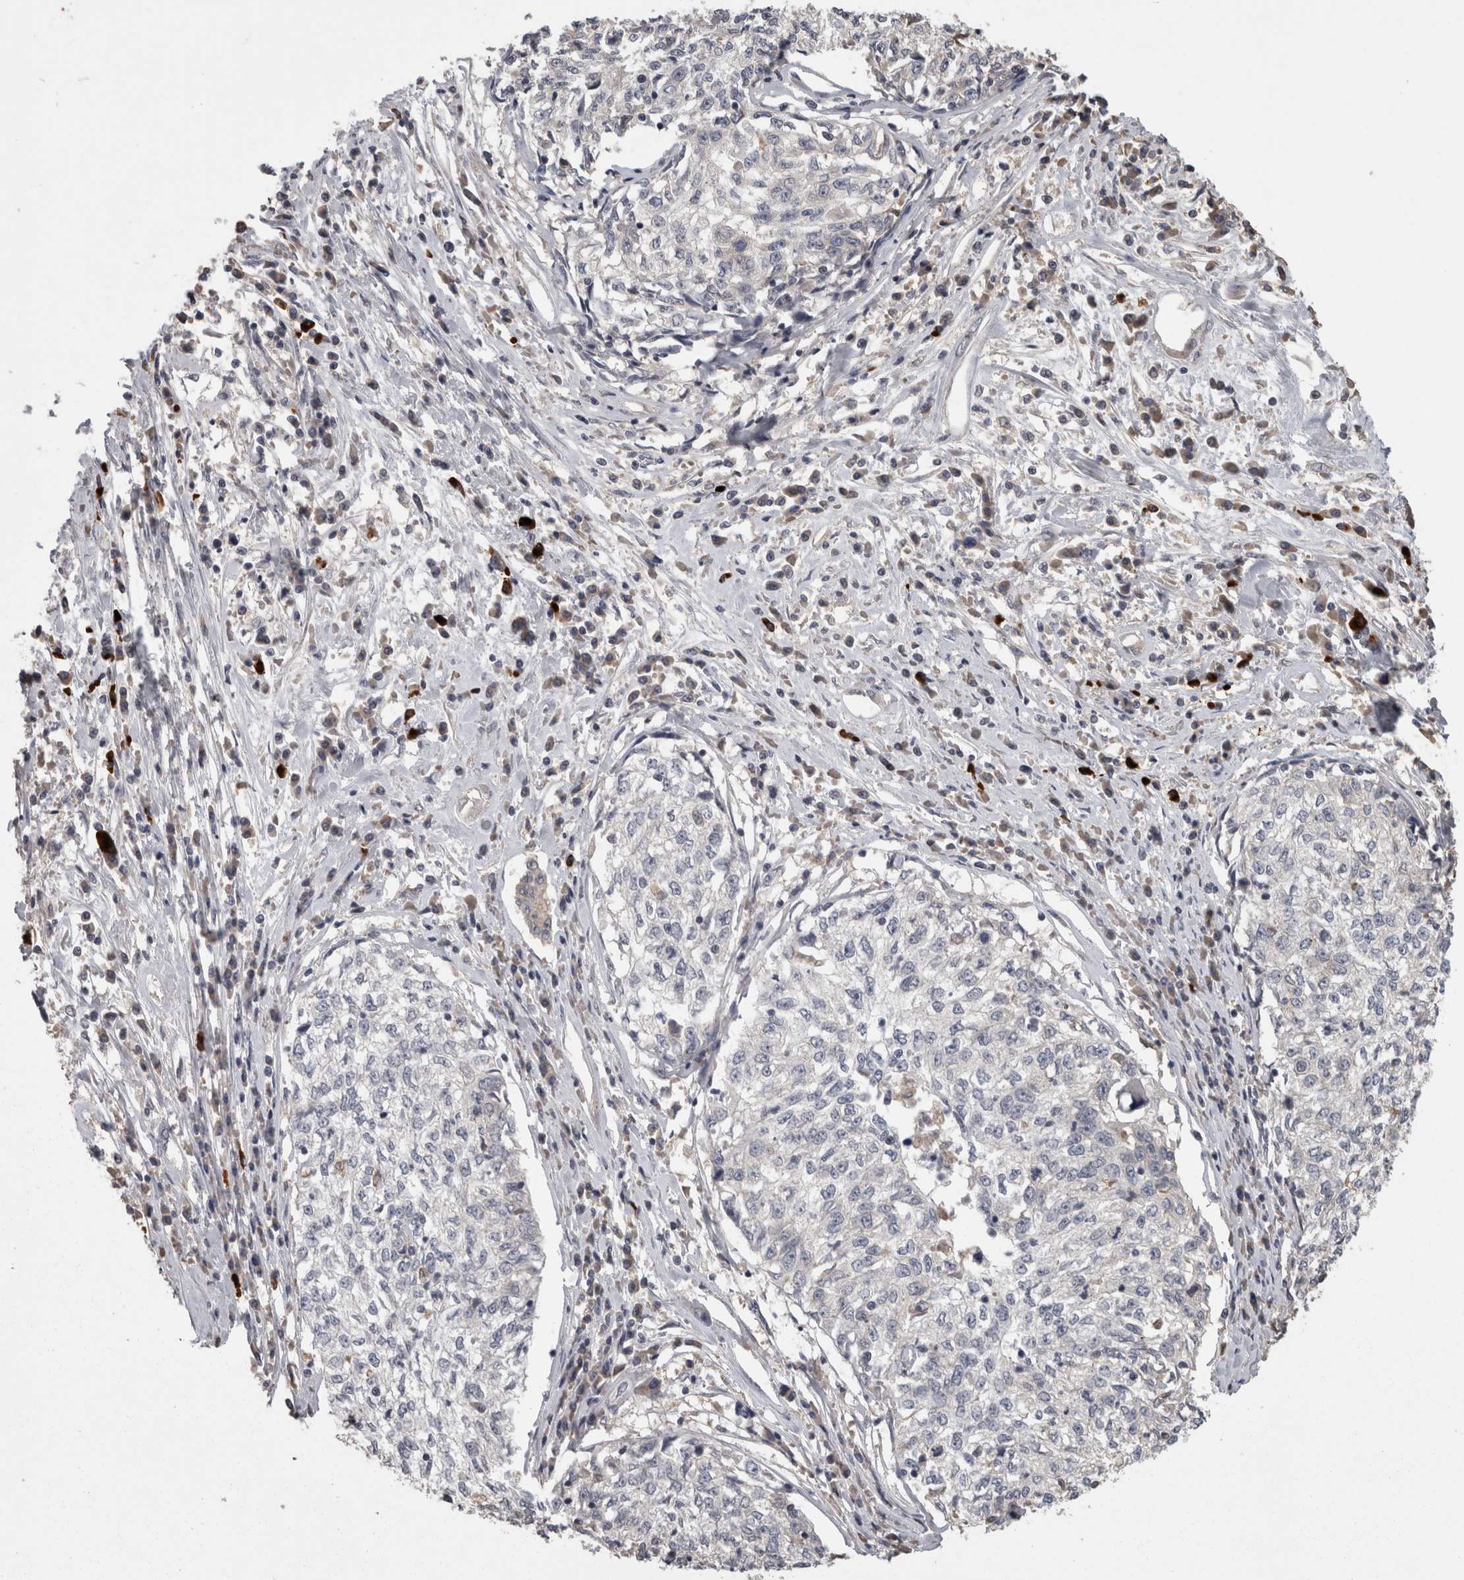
{"staining": {"intensity": "negative", "quantity": "none", "location": "none"}, "tissue": "cervical cancer", "cell_type": "Tumor cells", "image_type": "cancer", "snomed": [{"axis": "morphology", "description": "Squamous cell carcinoma, NOS"}, {"axis": "topography", "description": "Cervix"}], "caption": "Tumor cells are negative for brown protein staining in cervical cancer (squamous cell carcinoma).", "gene": "PCM1", "patient": {"sex": "female", "age": 57}}